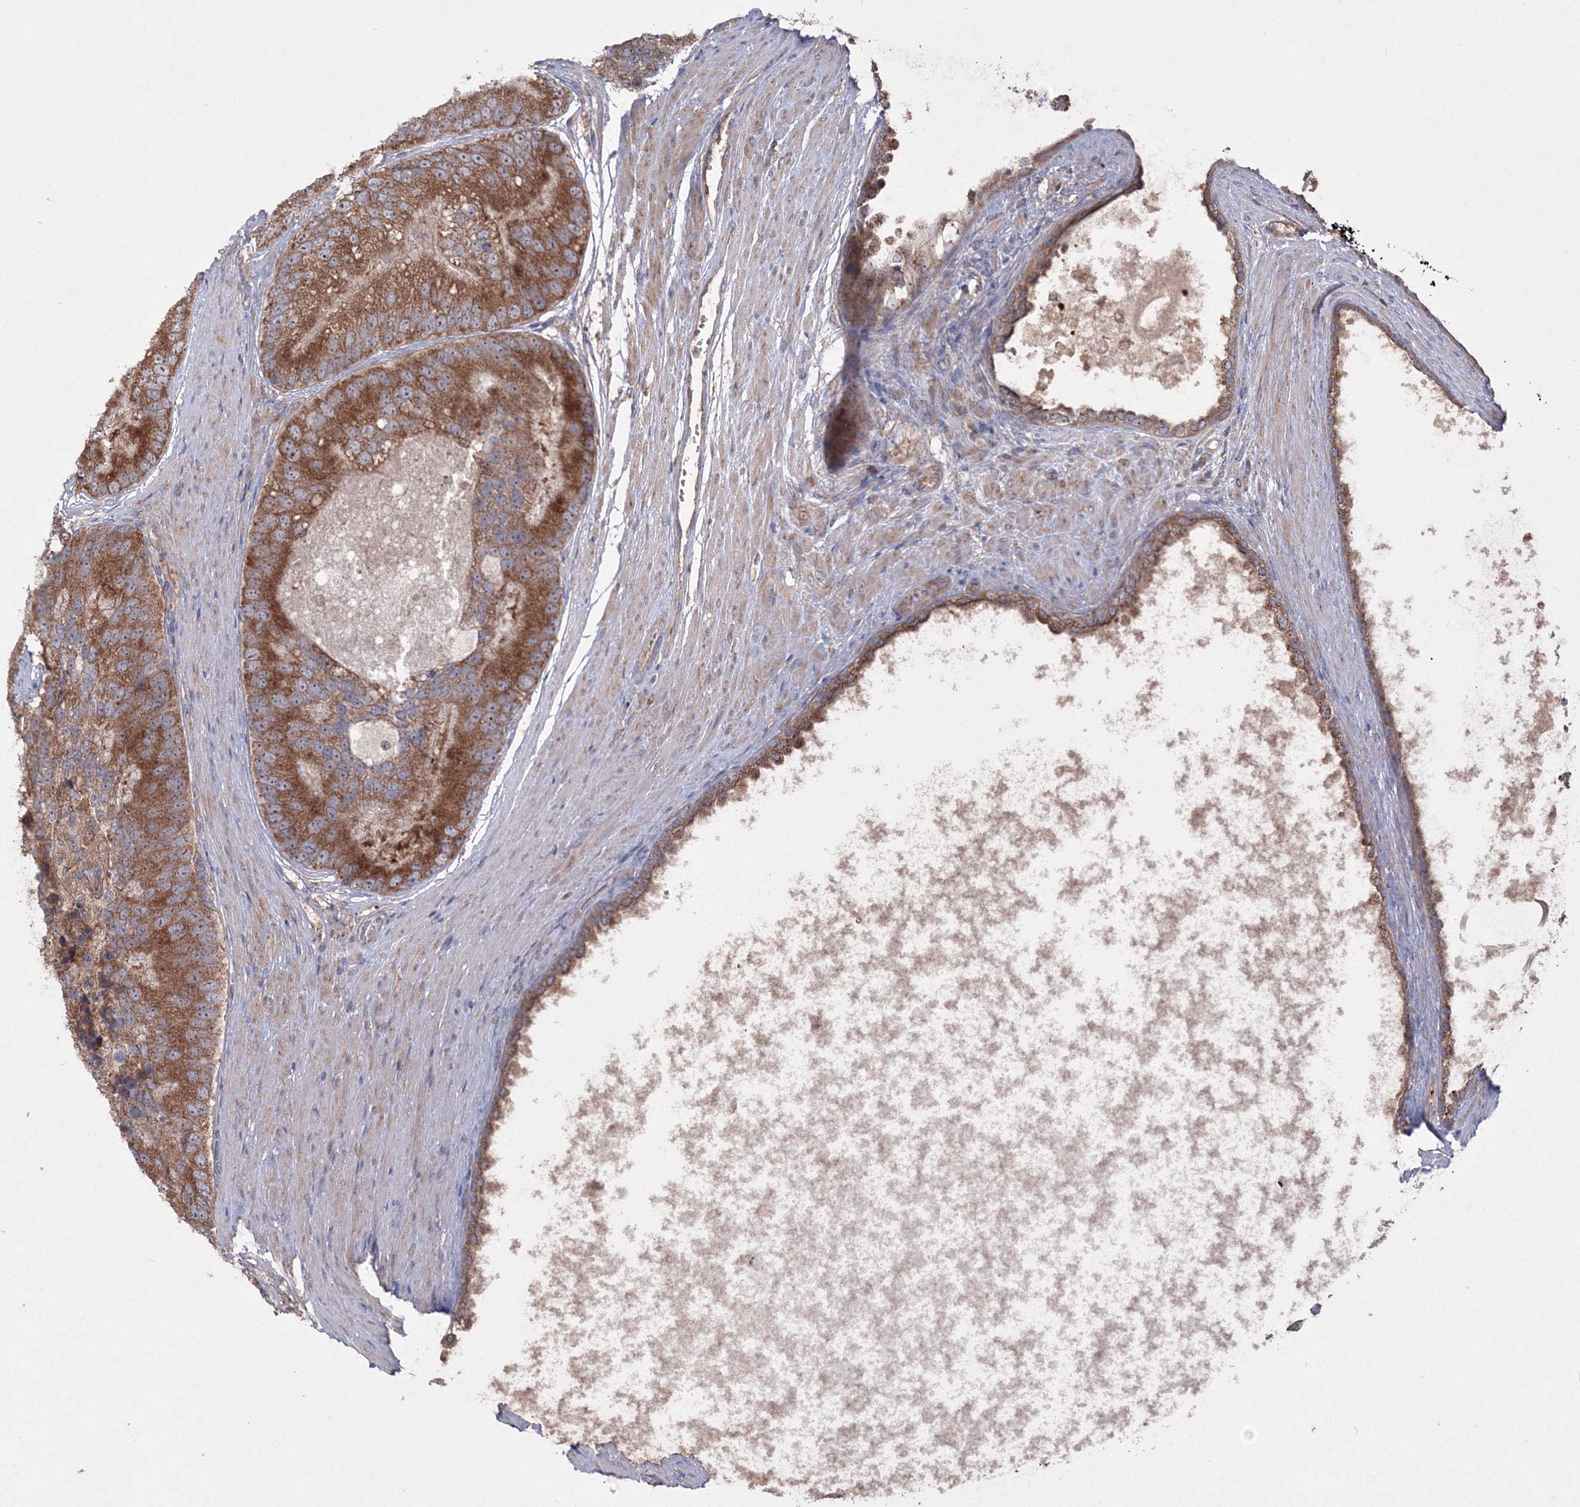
{"staining": {"intensity": "strong", "quantity": ">75%", "location": "cytoplasmic/membranous"}, "tissue": "prostate cancer", "cell_type": "Tumor cells", "image_type": "cancer", "snomed": [{"axis": "morphology", "description": "Adenocarcinoma, High grade"}, {"axis": "topography", "description": "Prostate"}], "caption": "Immunohistochemical staining of prostate cancer (adenocarcinoma (high-grade)) displays strong cytoplasmic/membranous protein positivity in approximately >75% of tumor cells. (Stains: DAB (3,3'-diaminobenzidine) in brown, nuclei in blue, Microscopy: brightfield microscopy at high magnification).", "gene": "PEX13", "patient": {"sex": "male", "age": 70}}